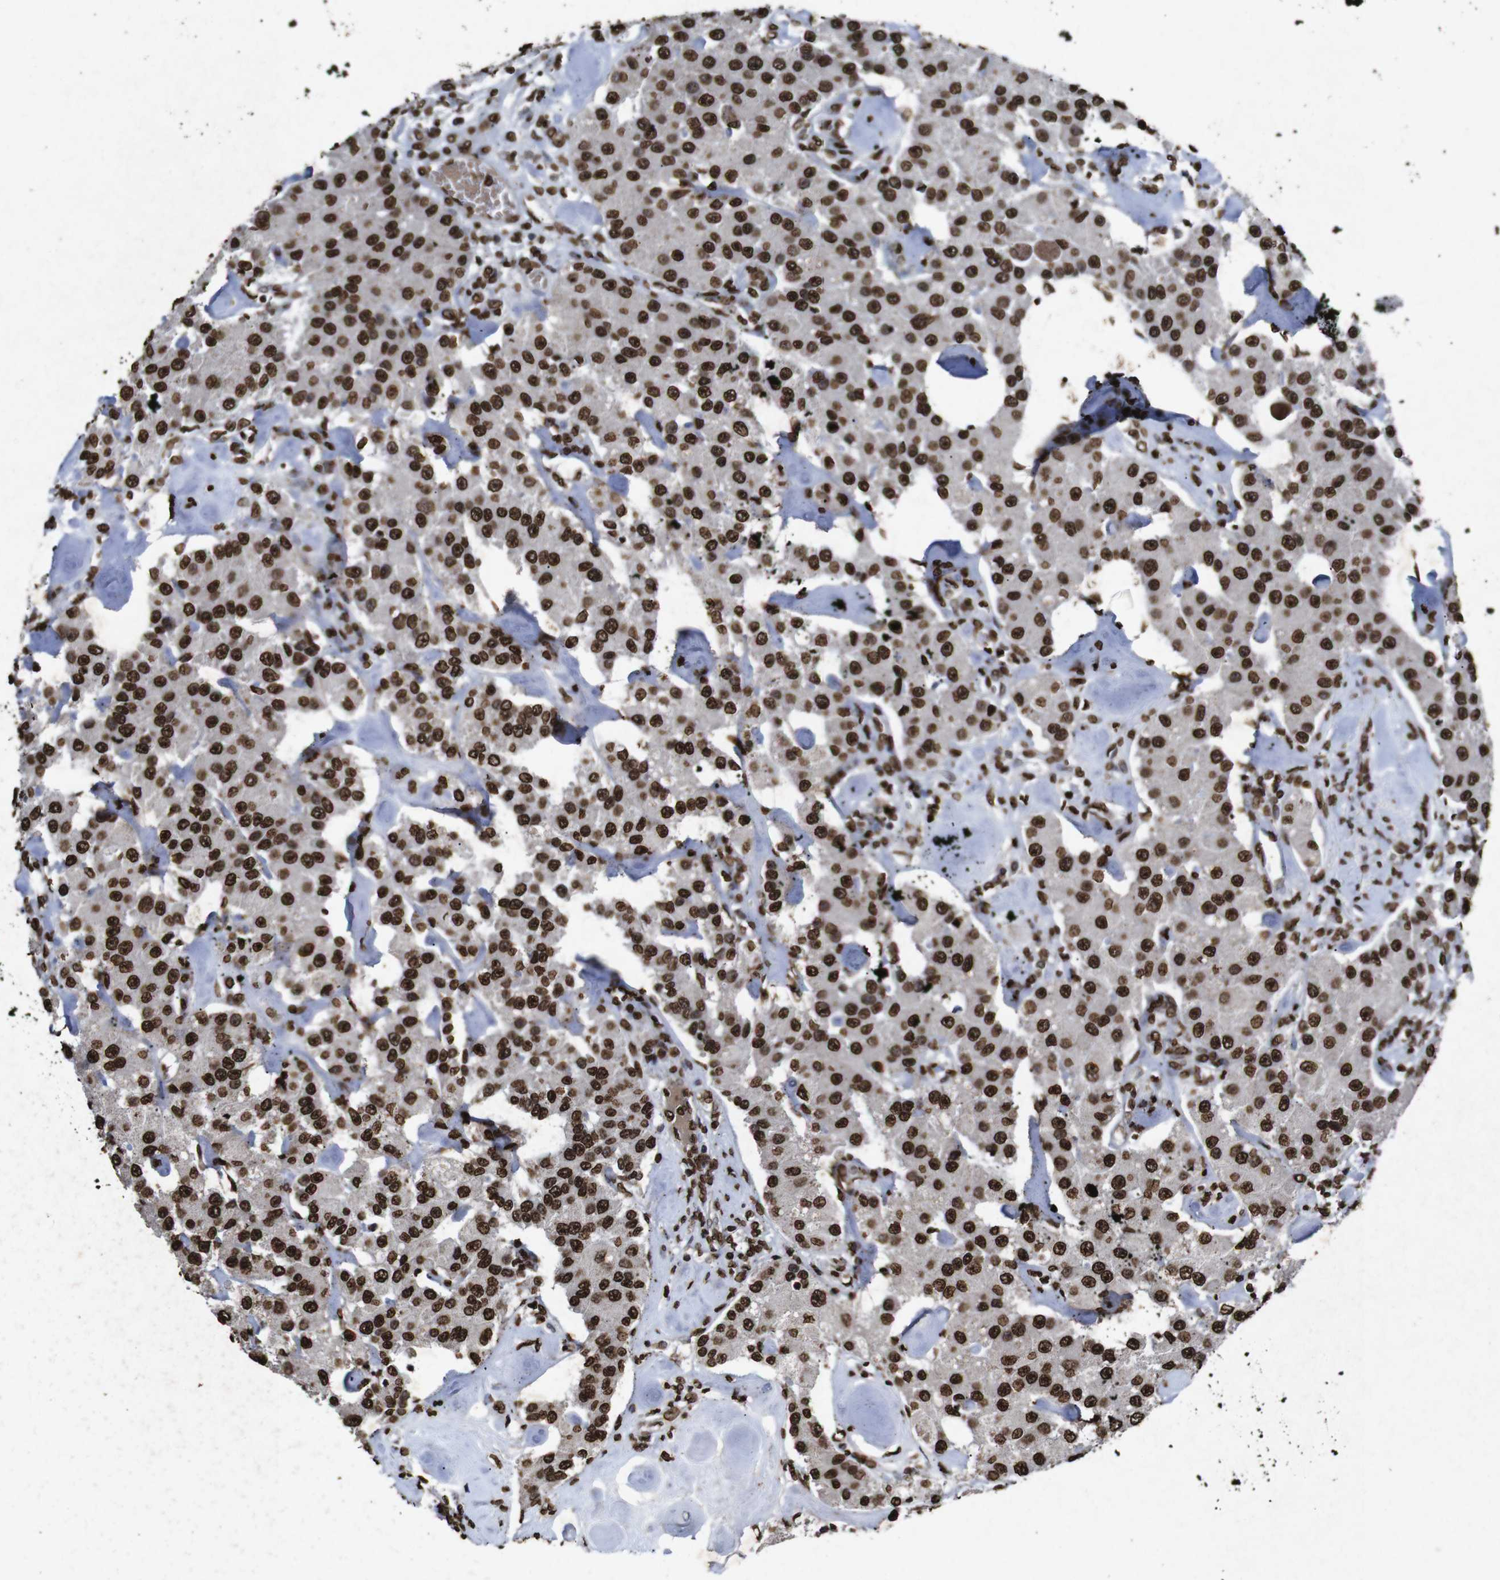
{"staining": {"intensity": "strong", "quantity": ">75%", "location": "nuclear"}, "tissue": "carcinoid", "cell_type": "Tumor cells", "image_type": "cancer", "snomed": [{"axis": "morphology", "description": "Carcinoid, malignant, NOS"}, {"axis": "topography", "description": "Pancreas"}], "caption": "DAB (3,3'-diaminobenzidine) immunohistochemical staining of malignant carcinoid exhibits strong nuclear protein positivity in approximately >75% of tumor cells.", "gene": "MDM2", "patient": {"sex": "male", "age": 41}}